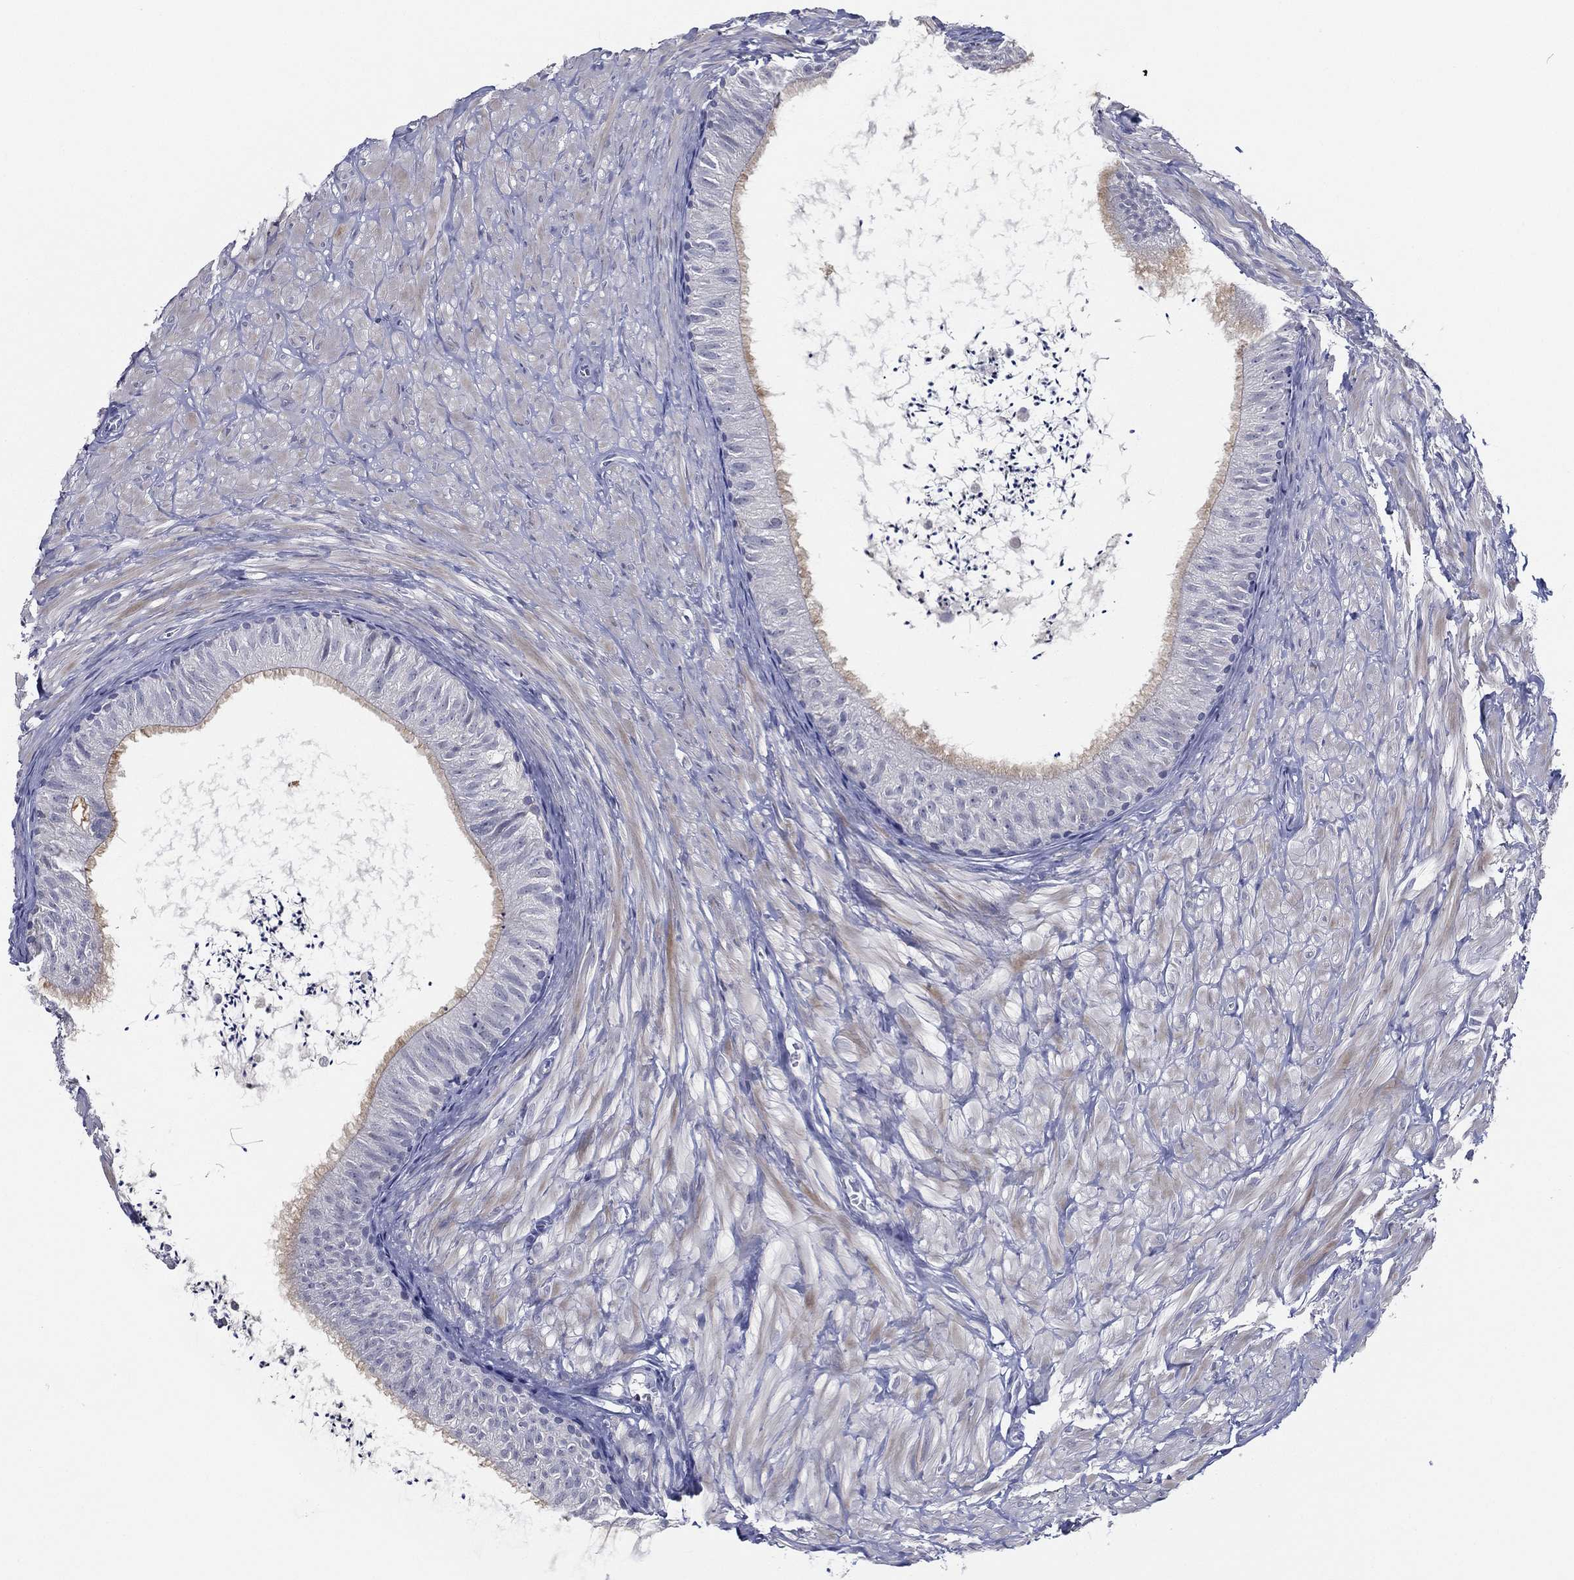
{"staining": {"intensity": "strong", "quantity": "<25%", "location": "cytoplasmic/membranous"}, "tissue": "epididymis", "cell_type": "Glandular cells", "image_type": "normal", "snomed": [{"axis": "morphology", "description": "Normal tissue, NOS"}, {"axis": "topography", "description": "Epididymis"}], "caption": "Immunohistochemistry (IHC) image of benign epididymis stained for a protein (brown), which reveals medium levels of strong cytoplasmic/membranous staining in approximately <25% of glandular cells.", "gene": "SLC13A4", "patient": {"sex": "male", "age": 32}}